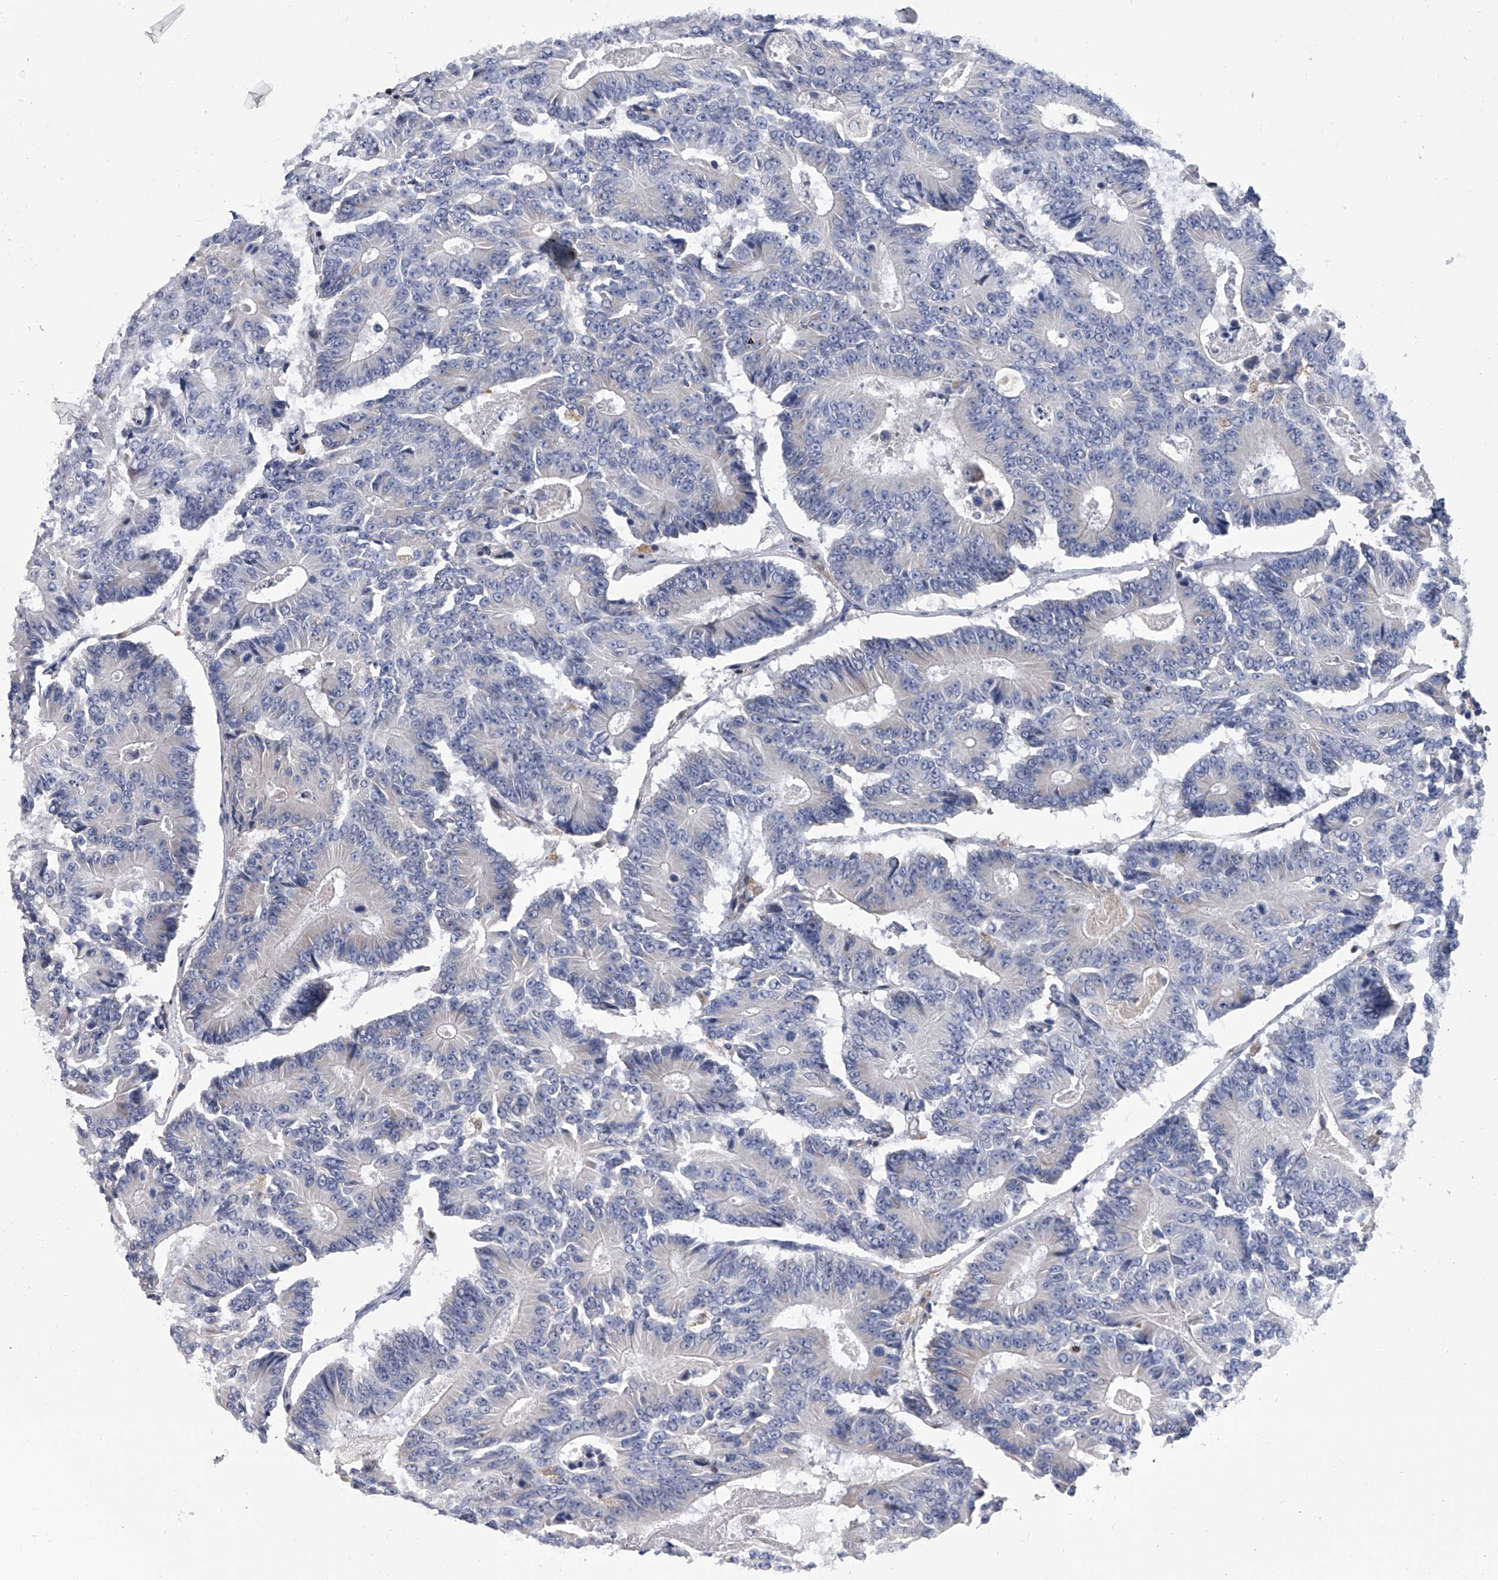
{"staining": {"intensity": "negative", "quantity": "none", "location": "none"}, "tissue": "colorectal cancer", "cell_type": "Tumor cells", "image_type": "cancer", "snomed": [{"axis": "morphology", "description": "Adenocarcinoma, NOS"}, {"axis": "topography", "description": "Colon"}], "caption": "A high-resolution micrograph shows IHC staining of colorectal cancer, which demonstrates no significant expression in tumor cells. The staining is performed using DAB (3,3'-diaminobenzidine) brown chromogen with nuclei counter-stained in using hematoxylin.", "gene": "SERPINB9", "patient": {"sex": "male", "age": 83}}